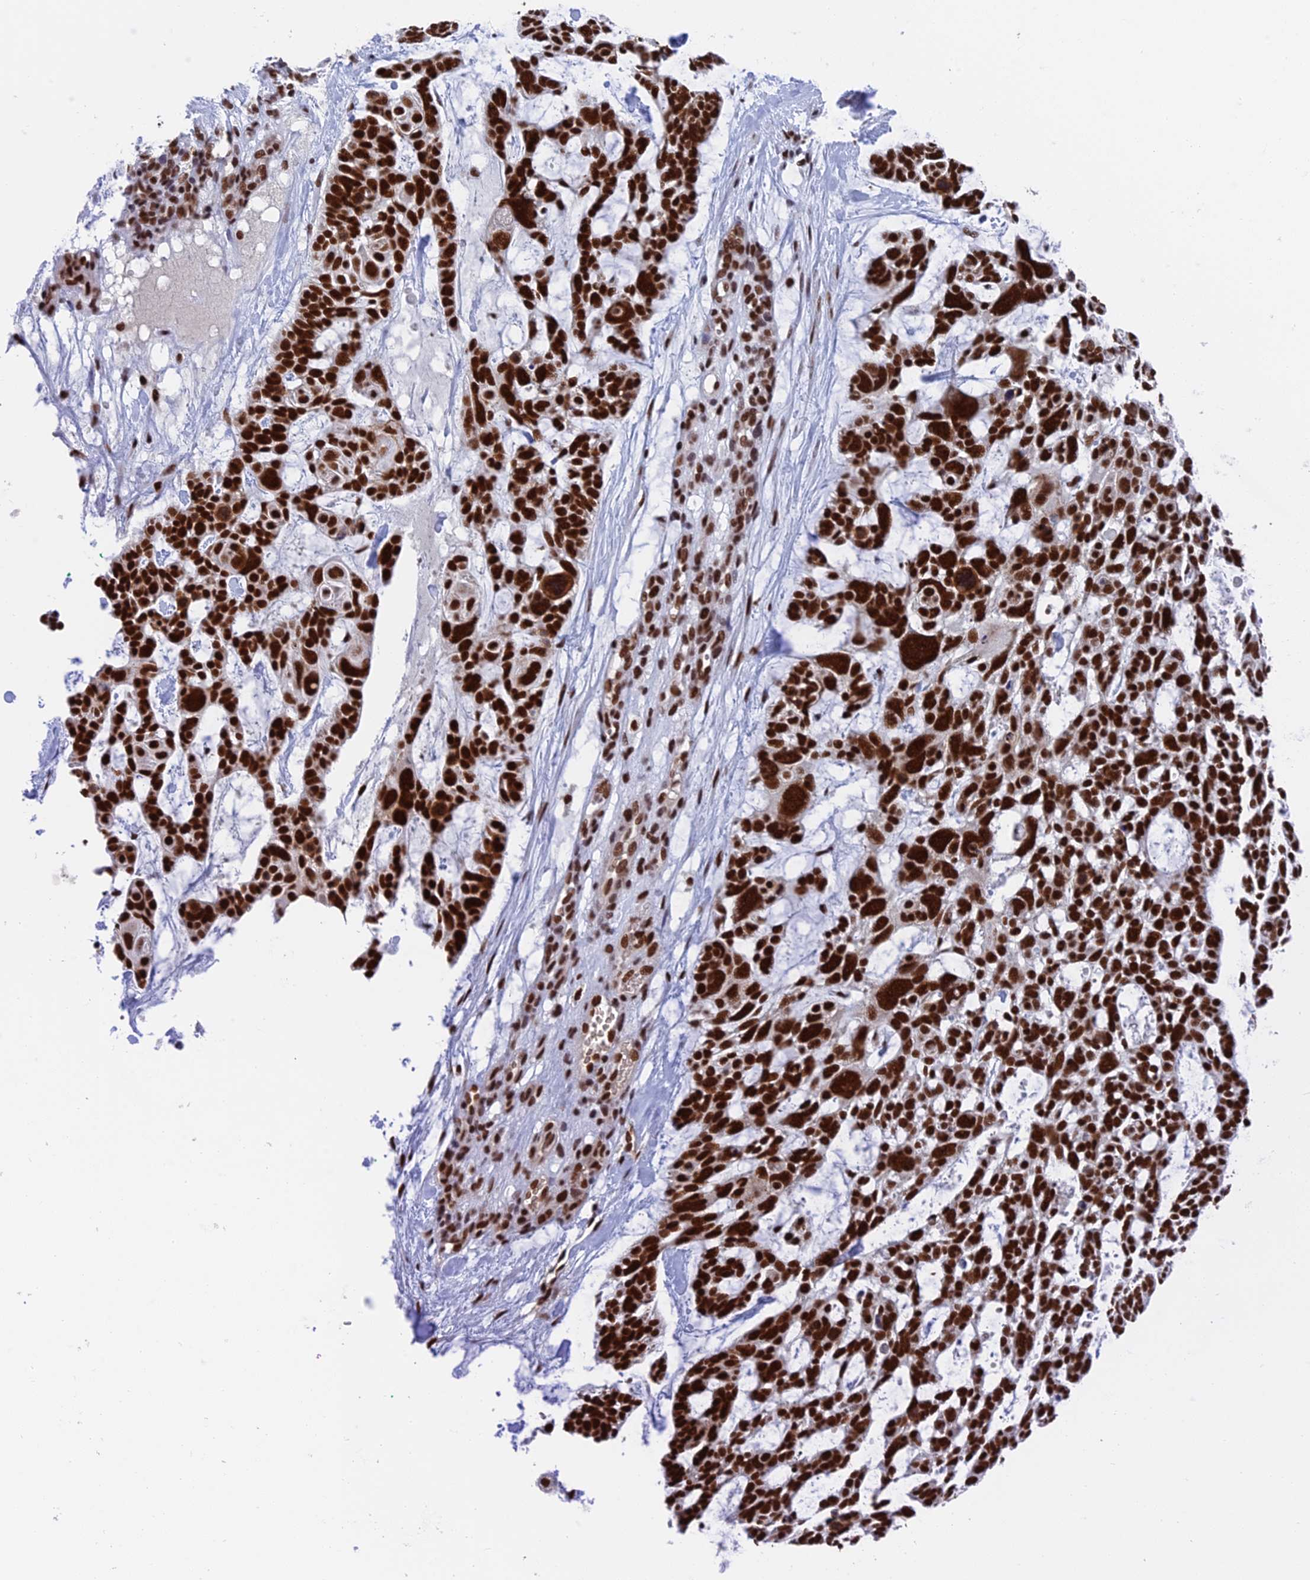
{"staining": {"intensity": "strong", "quantity": ">75%", "location": "nuclear"}, "tissue": "skin cancer", "cell_type": "Tumor cells", "image_type": "cancer", "snomed": [{"axis": "morphology", "description": "Basal cell carcinoma"}, {"axis": "topography", "description": "Skin"}], "caption": "IHC staining of skin basal cell carcinoma, which exhibits high levels of strong nuclear staining in about >75% of tumor cells indicating strong nuclear protein staining. The staining was performed using DAB (3,3'-diaminobenzidine) (brown) for protein detection and nuclei were counterstained in hematoxylin (blue).", "gene": "EEF1AKMT3", "patient": {"sex": "male", "age": 88}}